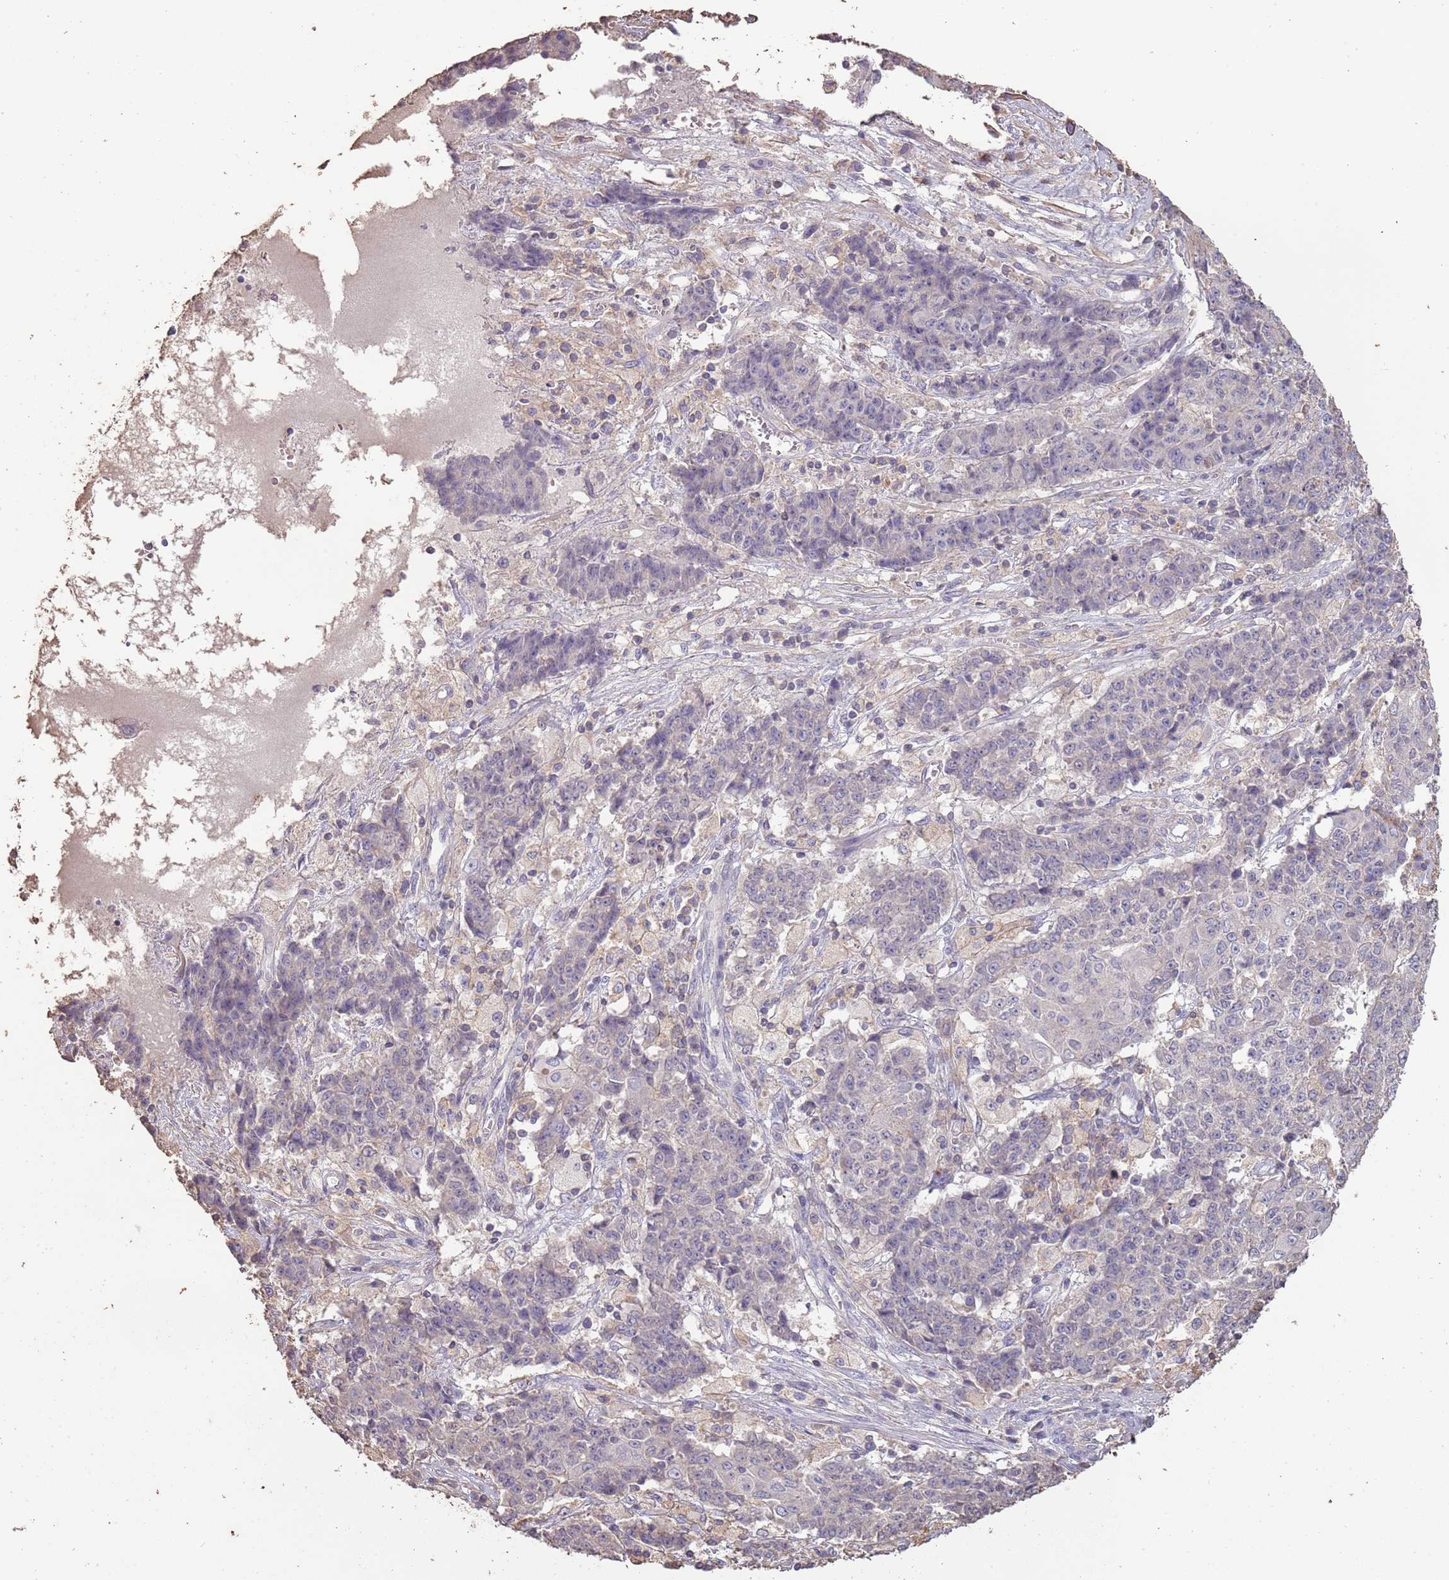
{"staining": {"intensity": "negative", "quantity": "none", "location": "none"}, "tissue": "ovarian cancer", "cell_type": "Tumor cells", "image_type": "cancer", "snomed": [{"axis": "morphology", "description": "Carcinoma, endometroid"}, {"axis": "topography", "description": "Ovary"}], "caption": "An image of ovarian cancer stained for a protein reveals no brown staining in tumor cells.", "gene": "FECH", "patient": {"sex": "female", "age": 42}}